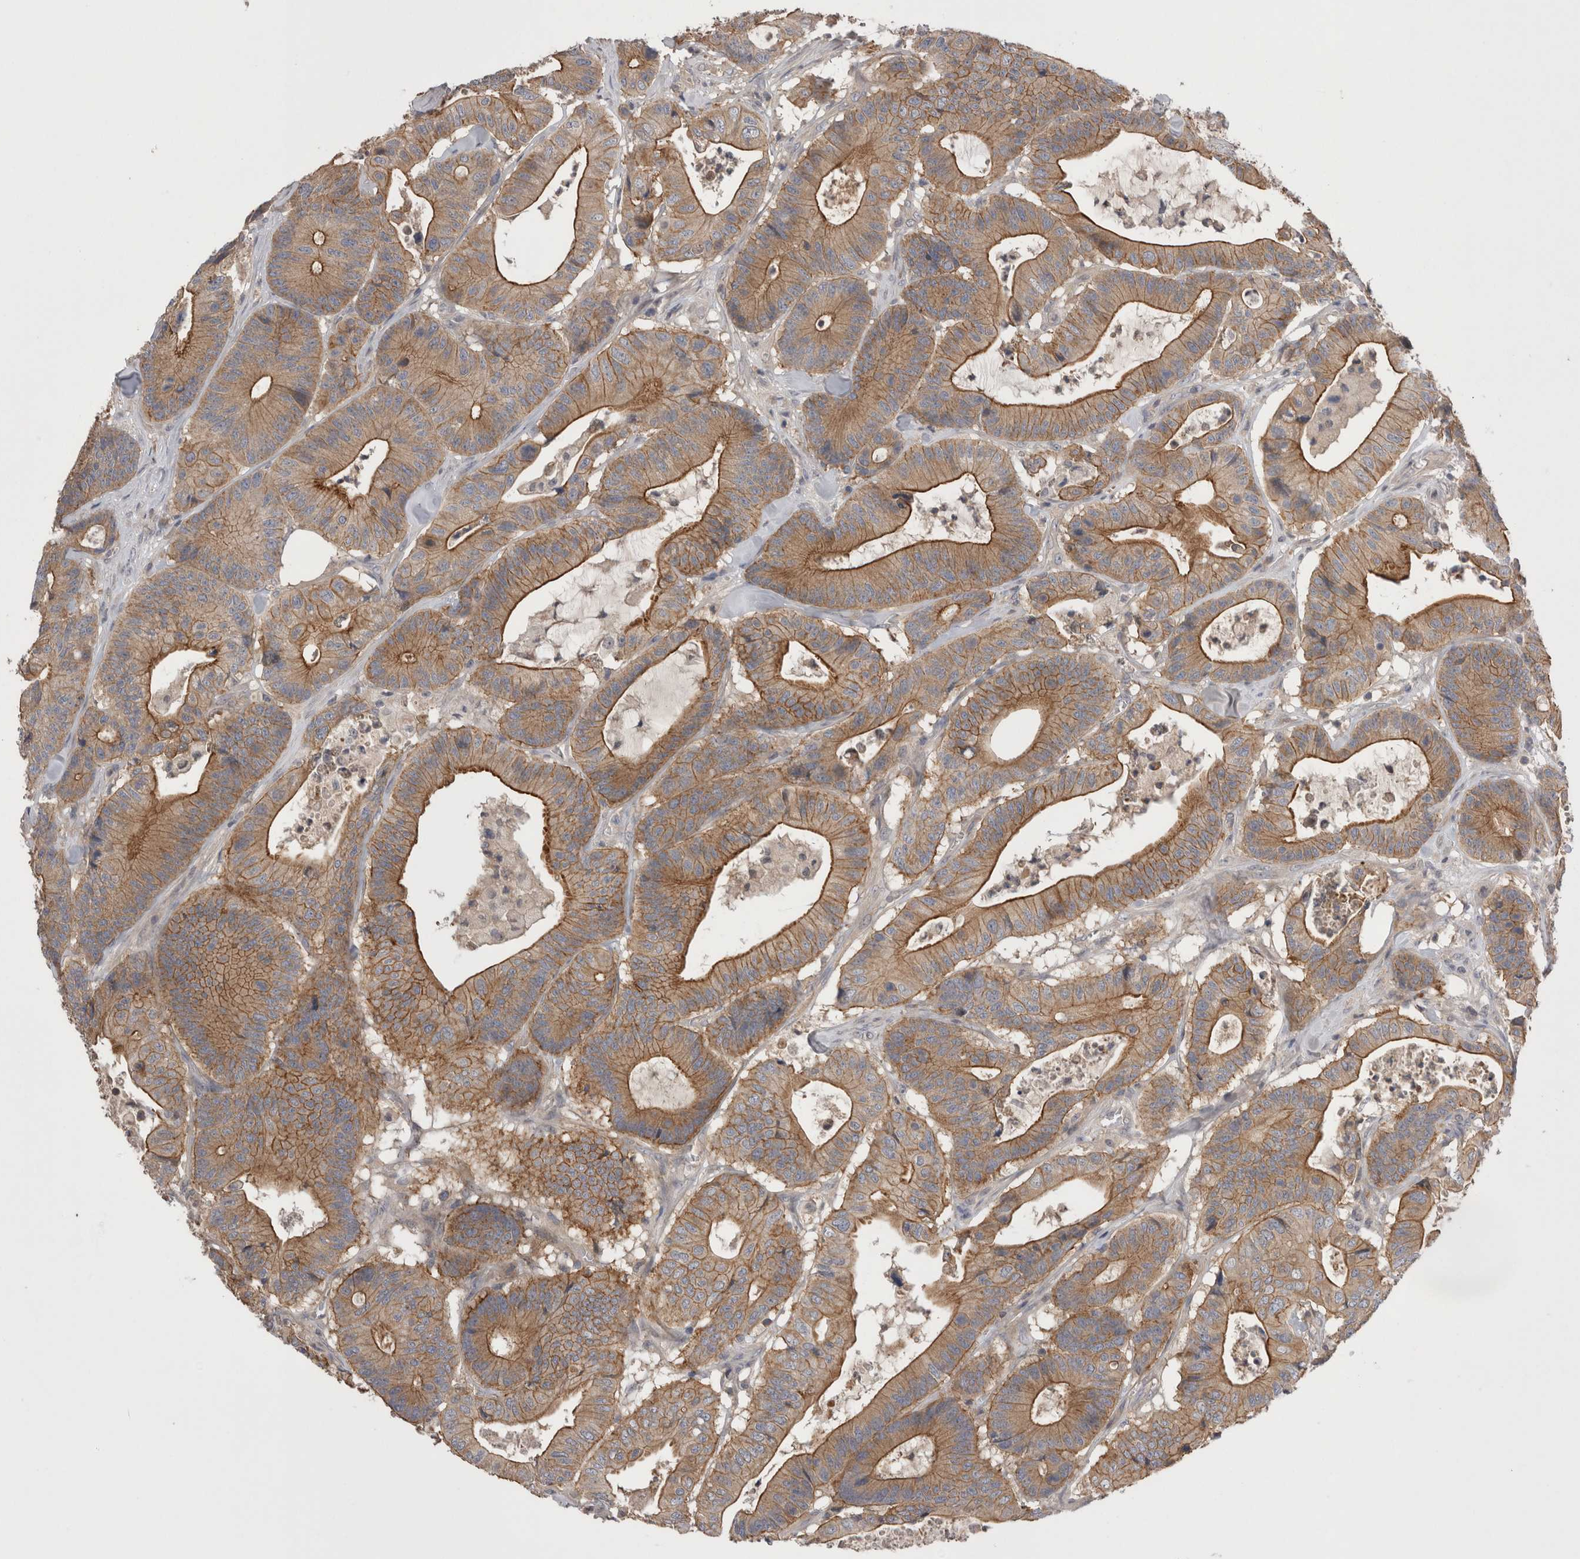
{"staining": {"intensity": "strong", "quantity": ">75%", "location": "cytoplasmic/membranous"}, "tissue": "colorectal cancer", "cell_type": "Tumor cells", "image_type": "cancer", "snomed": [{"axis": "morphology", "description": "Adenocarcinoma, NOS"}, {"axis": "topography", "description": "Colon"}], "caption": "Colorectal adenocarcinoma stained with a brown dye displays strong cytoplasmic/membranous positive staining in approximately >75% of tumor cells.", "gene": "OTOR", "patient": {"sex": "female", "age": 84}}